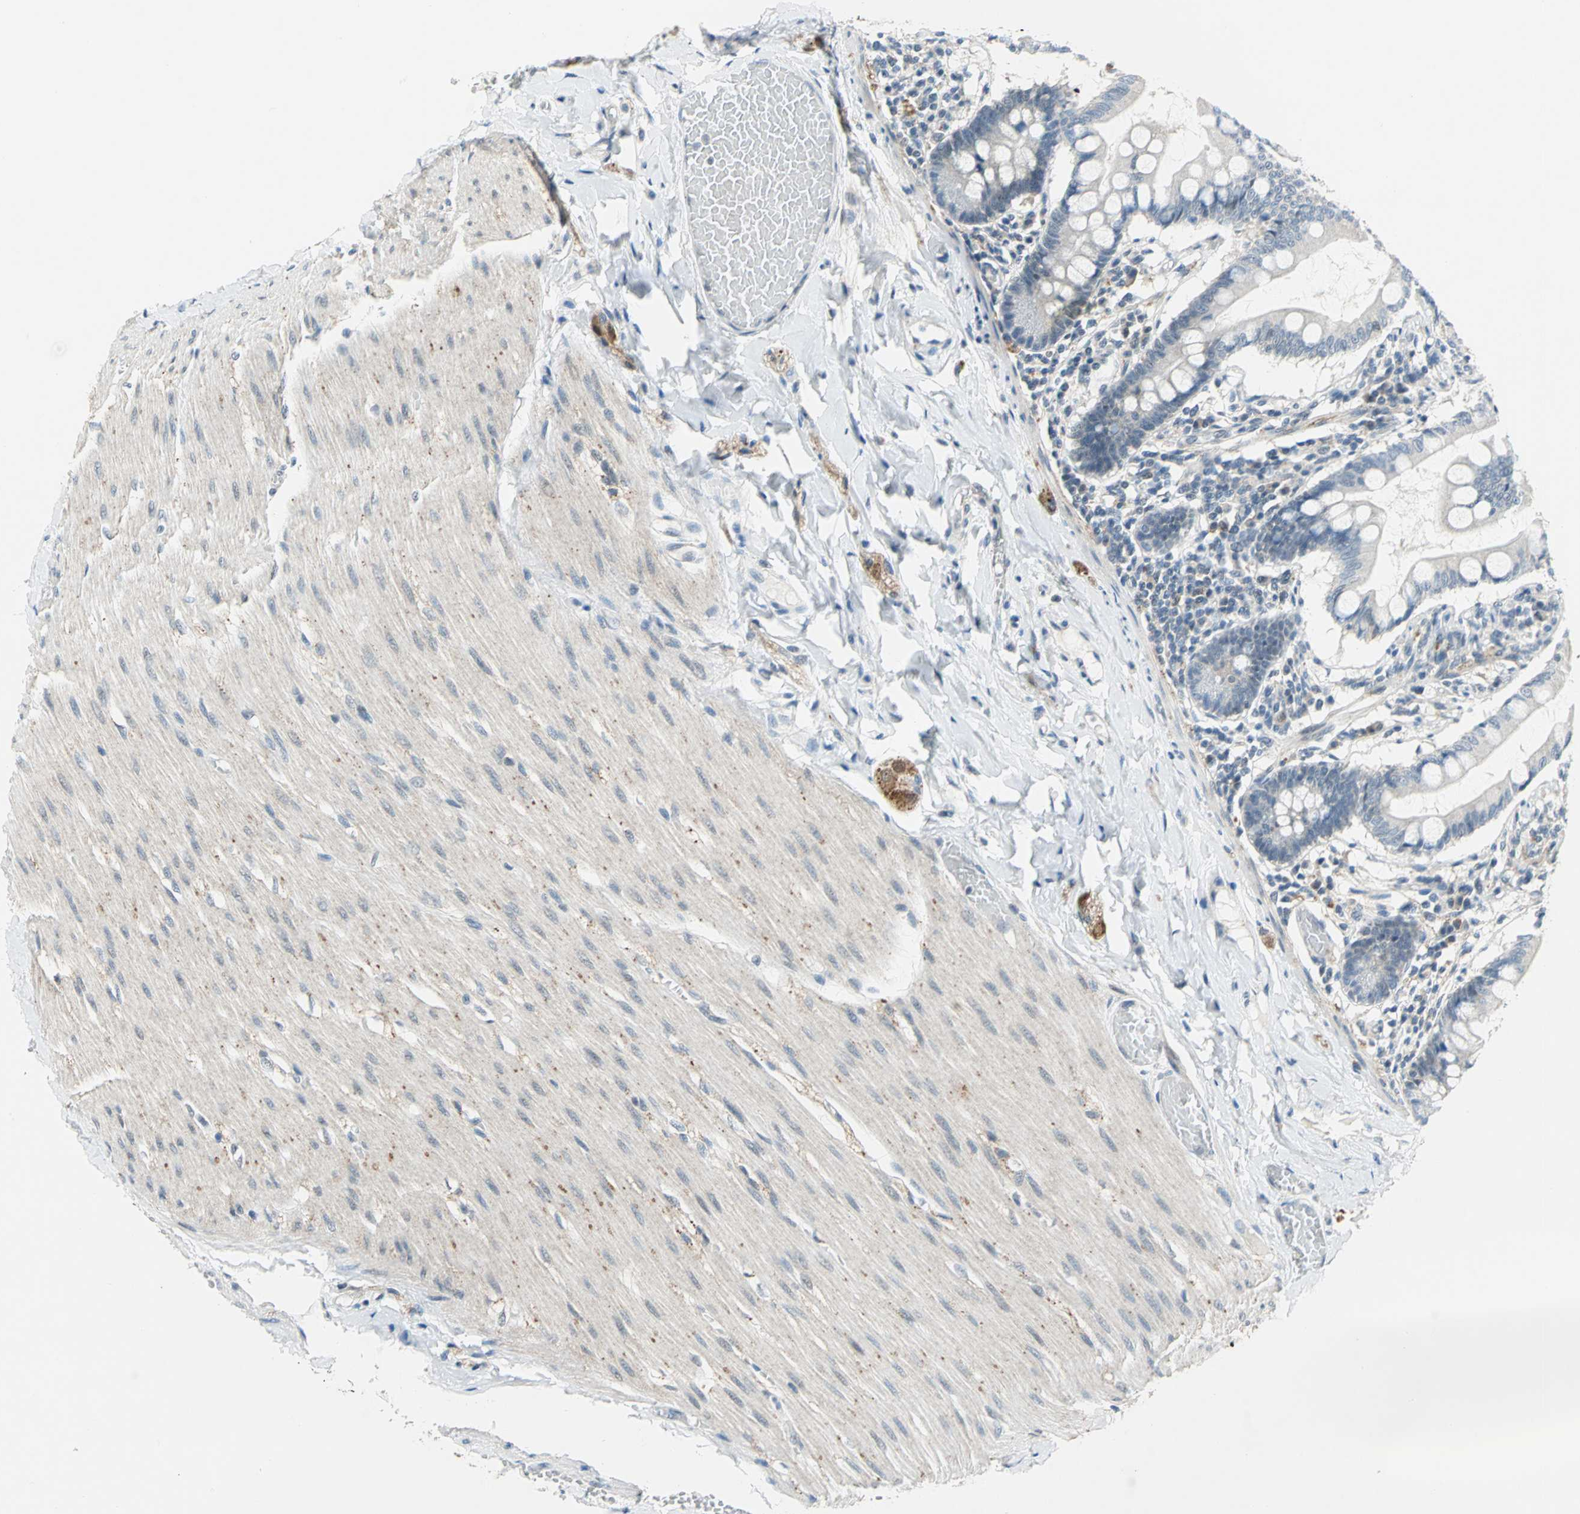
{"staining": {"intensity": "weak", "quantity": "25%-75%", "location": "cytoplasmic/membranous"}, "tissue": "small intestine", "cell_type": "Glandular cells", "image_type": "normal", "snomed": [{"axis": "morphology", "description": "Normal tissue, NOS"}, {"axis": "topography", "description": "Small intestine"}], "caption": "Immunohistochemical staining of benign small intestine demonstrates weak cytoplasmic/membranous protein staining in about 25%-75% of glandular cells.", "gene": "PIN1", "patient": {"sex": "male", "age": 41}}